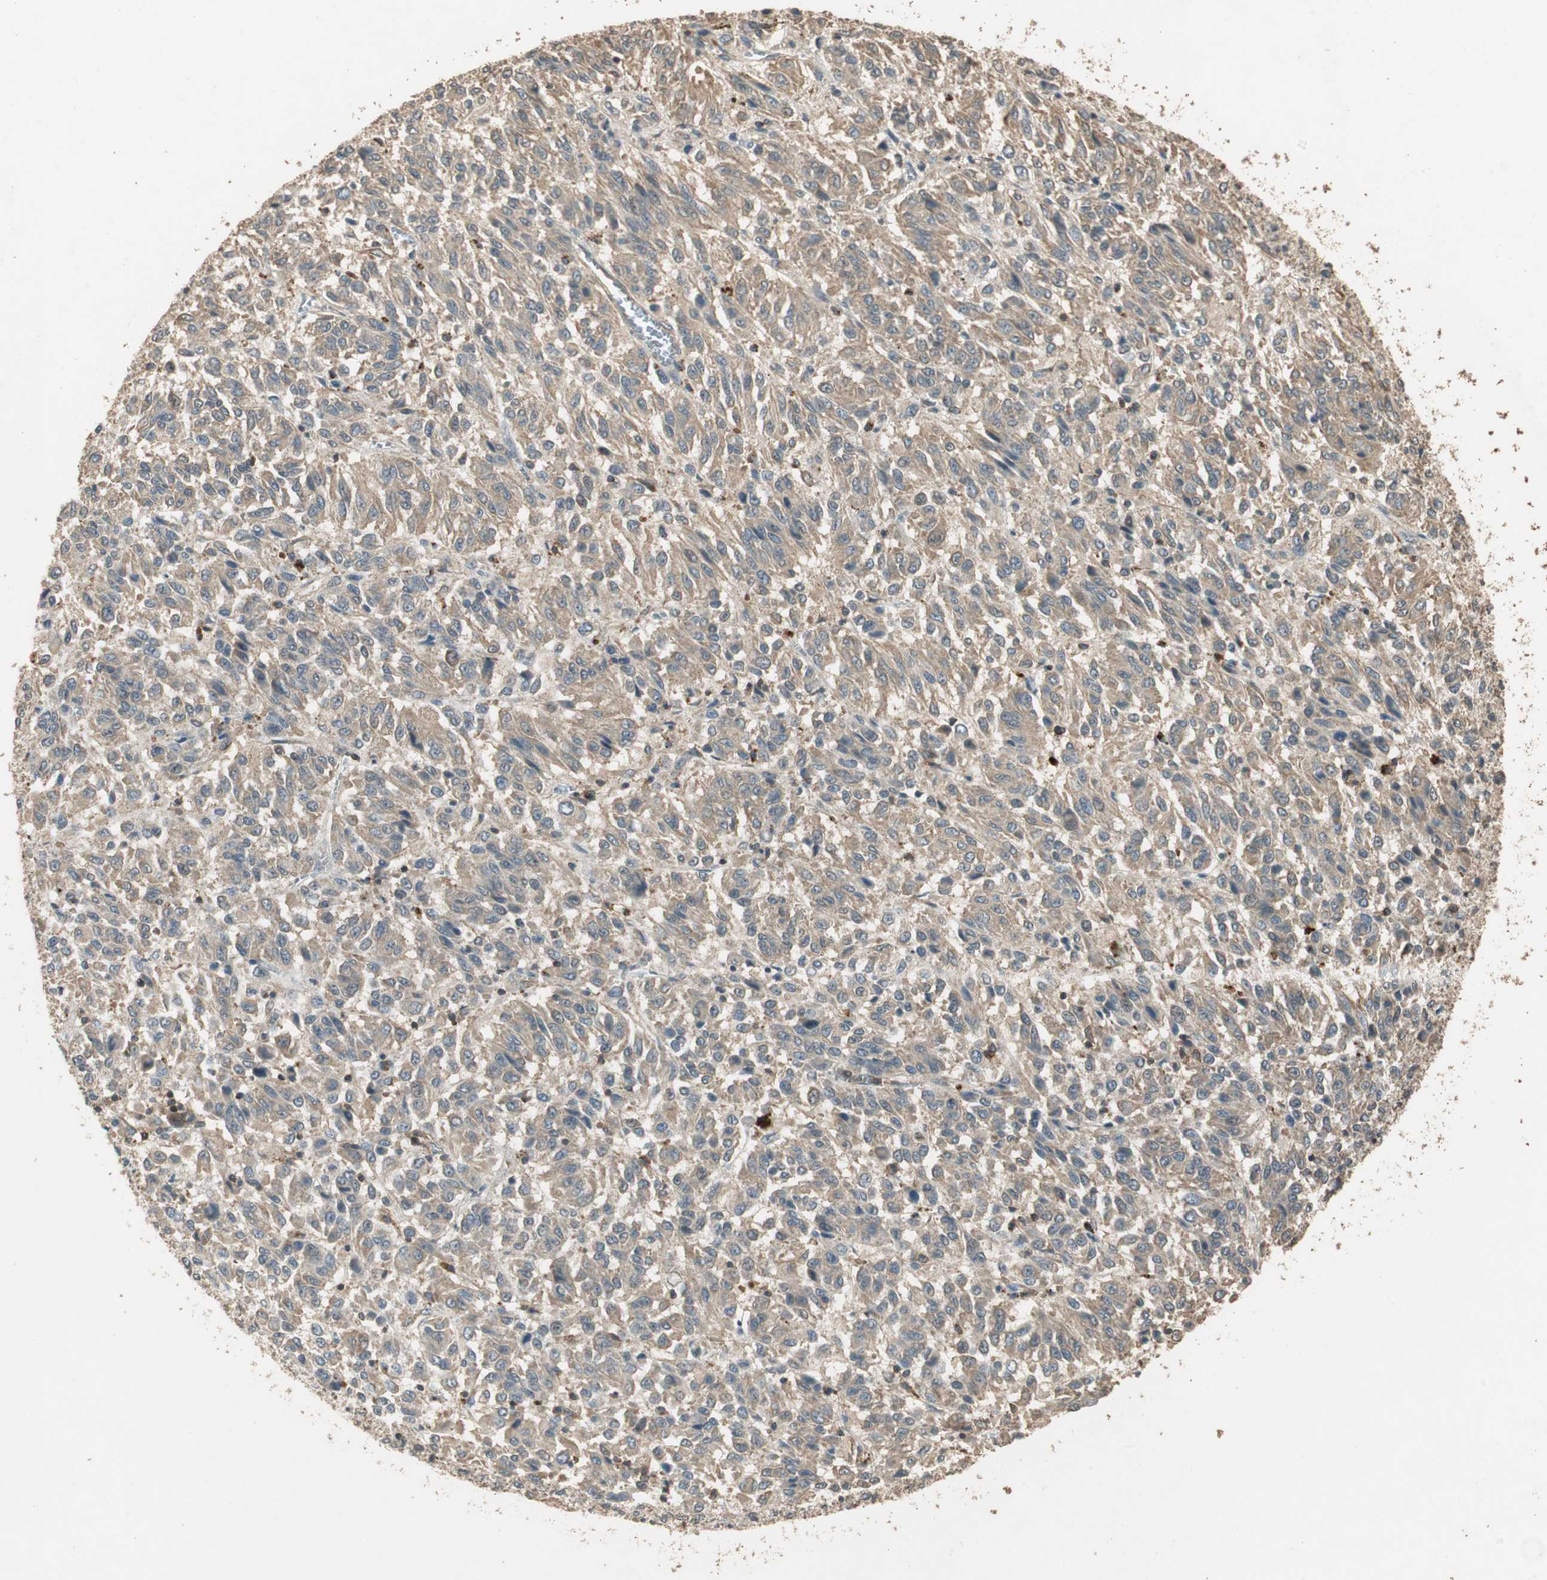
{"staining": {"intensity": "weak", "quantity": "25%-75%", "location": "cytoplasmic/membranous"}, "tissue": "melanoma", "cell_type": "Tumor cells", "image_type": "cancer", "snomed": [{"axis": "morphology", "description": "Malignant melanoma, Metastatic site"}, {"axis": "topography", "description": "Lung"}], "caption": "Protein staining exhibits weak cytoplasmic/membranous expression in about 25%-75% of tumor cells in melanoma.", "gene": "USP2", "patient": {"sex": "male", "age": 64}}